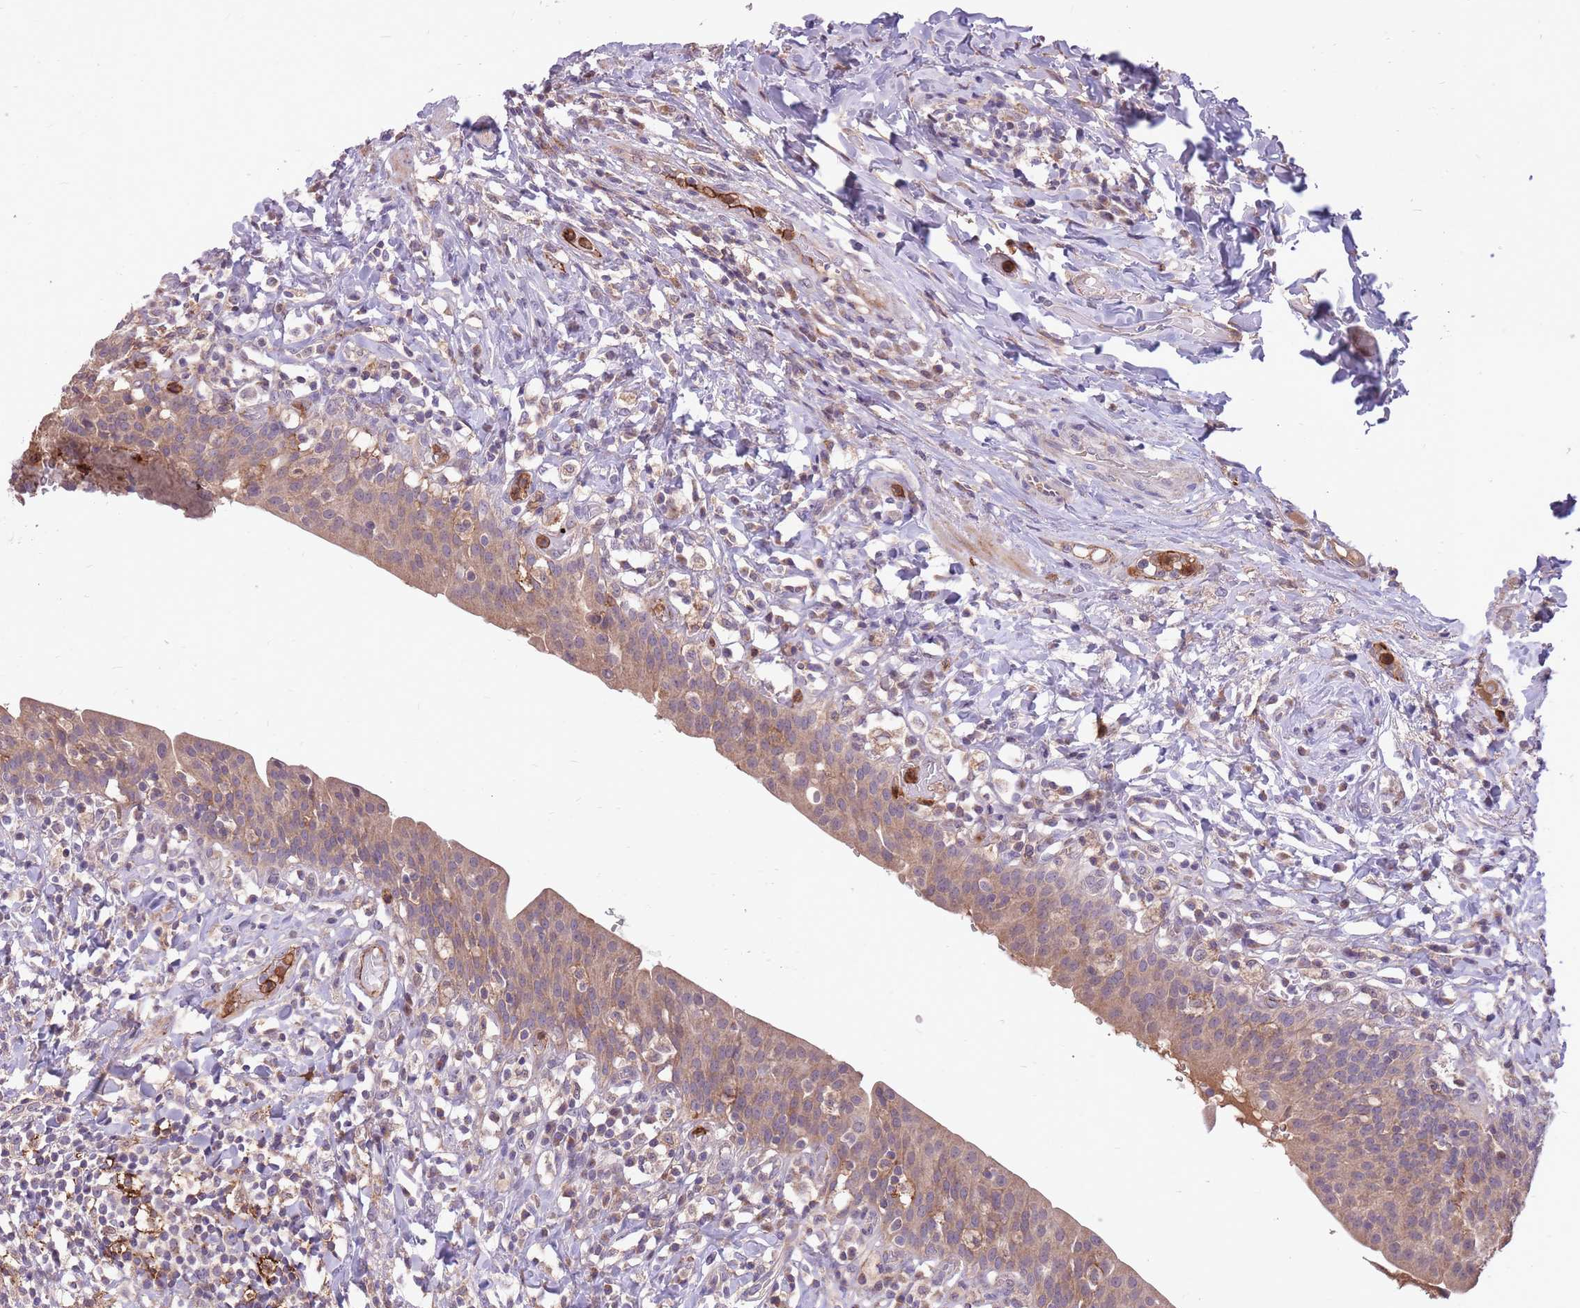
{"staining": {"intensity": "weak", "quantity": "25%-75%", "location": "cytoplasmic/membranous"}, "tissue": "urinary bladder", "cell_type": "Urothelial cells", "image_type": "normal", "snomed": [{"axis": "morphology", "description": "Normal tissue, NOS"}, {"axis": "morphology", "description": "Inflammation, NOS"}, {"axis": "topography", "description": "Urinary bladder"}], "caption": "DAB immunohistochemical staining of benign human urinary bladder demonstrates weak cytoplasmic/membranous protein staining in approximately 25%-75% of urothelial cells. Immunohistochemistry stains the protein of interest in brown and the nuclei are stained blue.", "gene": "IGF2BP2", "patient": {"sex": "male", "age": 64}}